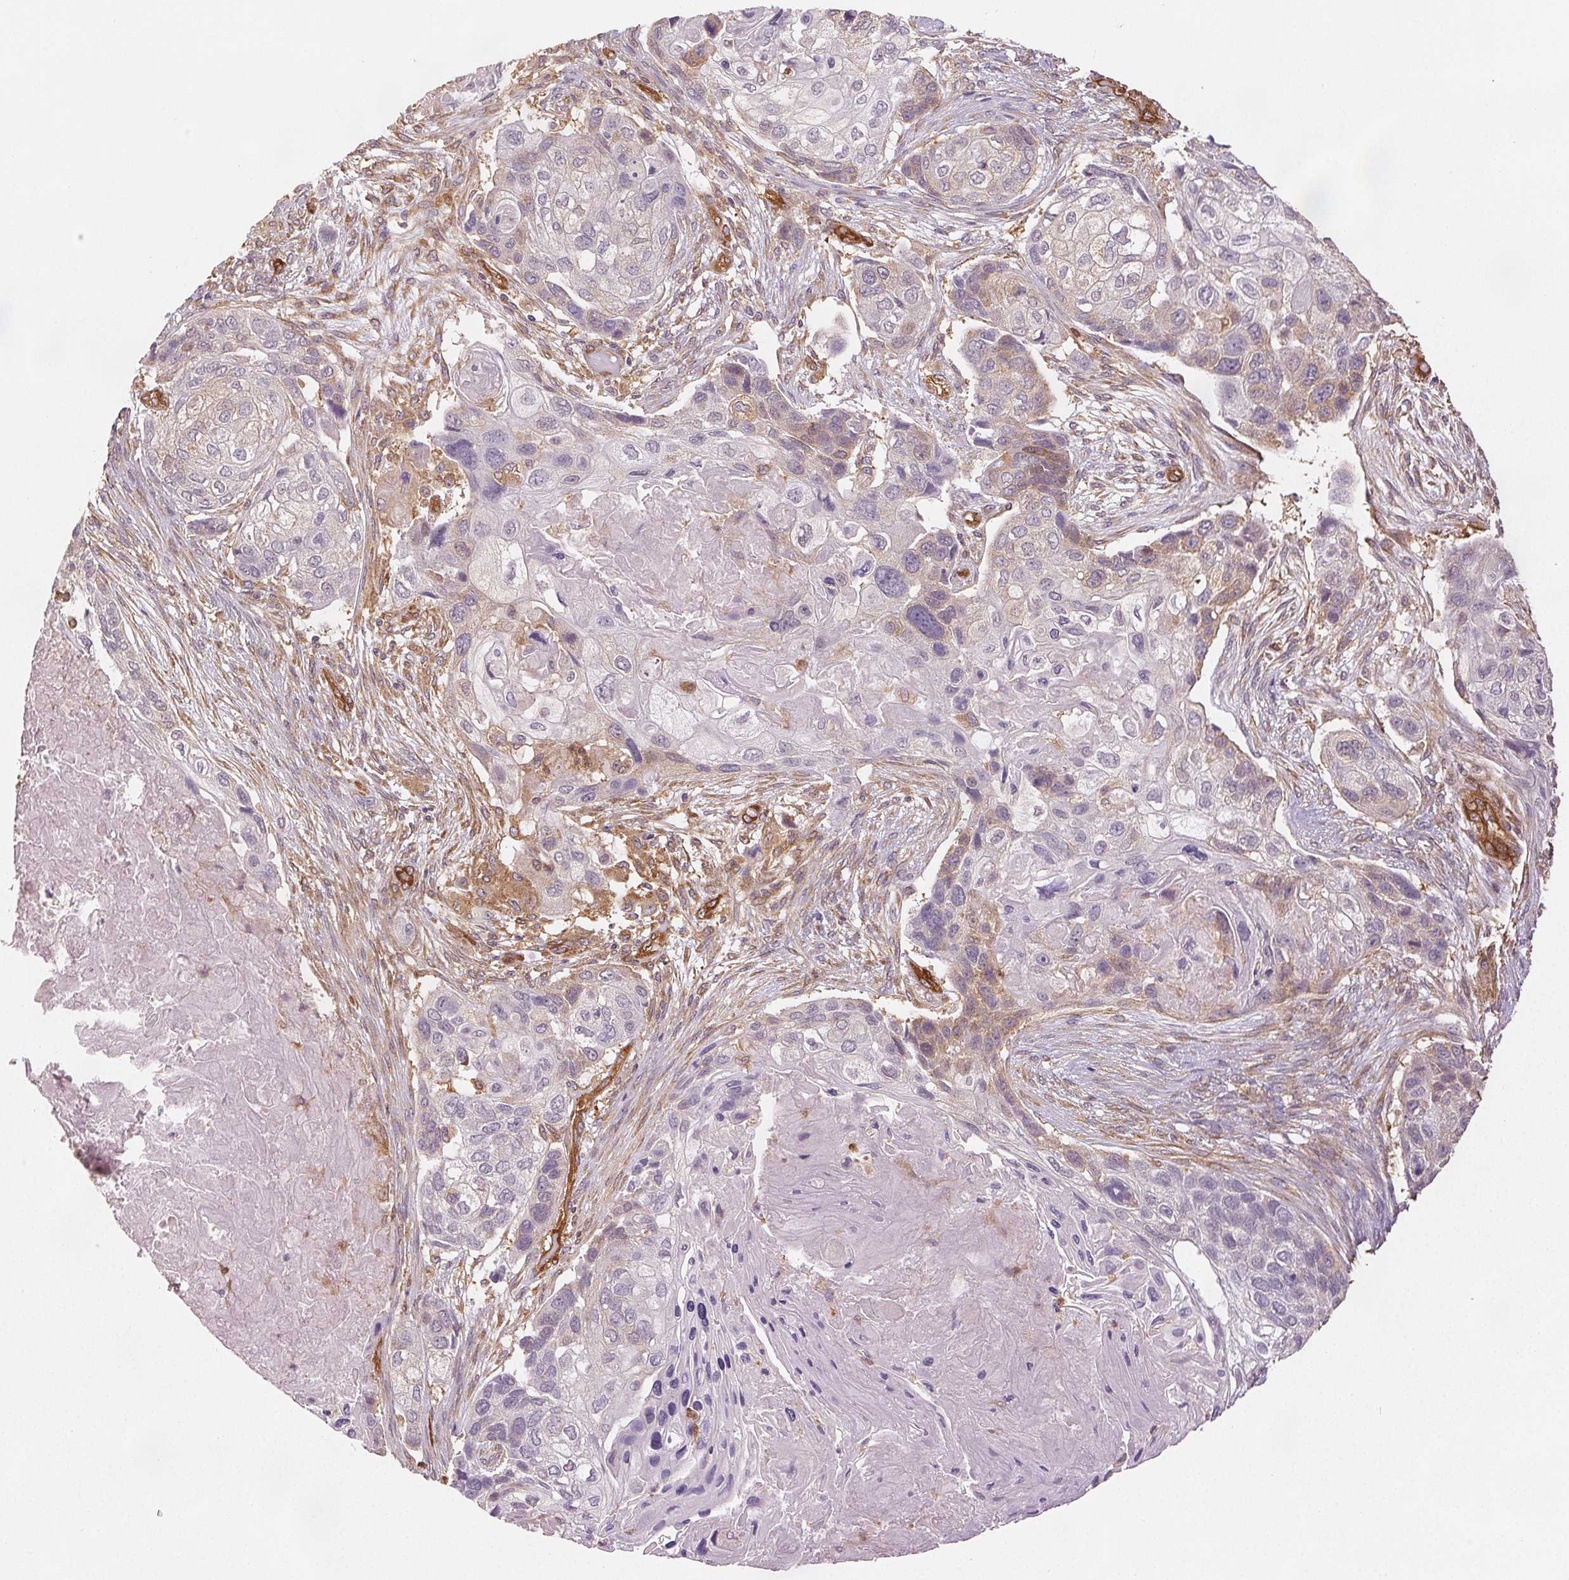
{"staining": {"intensity": "weak", "quantity": "<25%", "location": "cytoplasmic/membranous"}, "tissue": "lung cancer", "cell_type": "Tumor cells", "image_type": "cancer", "snomed": [{"axis": "morphology", "description": "Squamous cell carcinoma, NOS"}, {"axis": "topography", "description": "Lung"}], "caption": "Immunohistochemistry (IHC) histopathology image of lung squamous cell carcinoma stained for a protein (brown), which displays no expression in tumor cells.", "gene": "DIAPH2", "patient": {"sex": "male", "age": 69}}